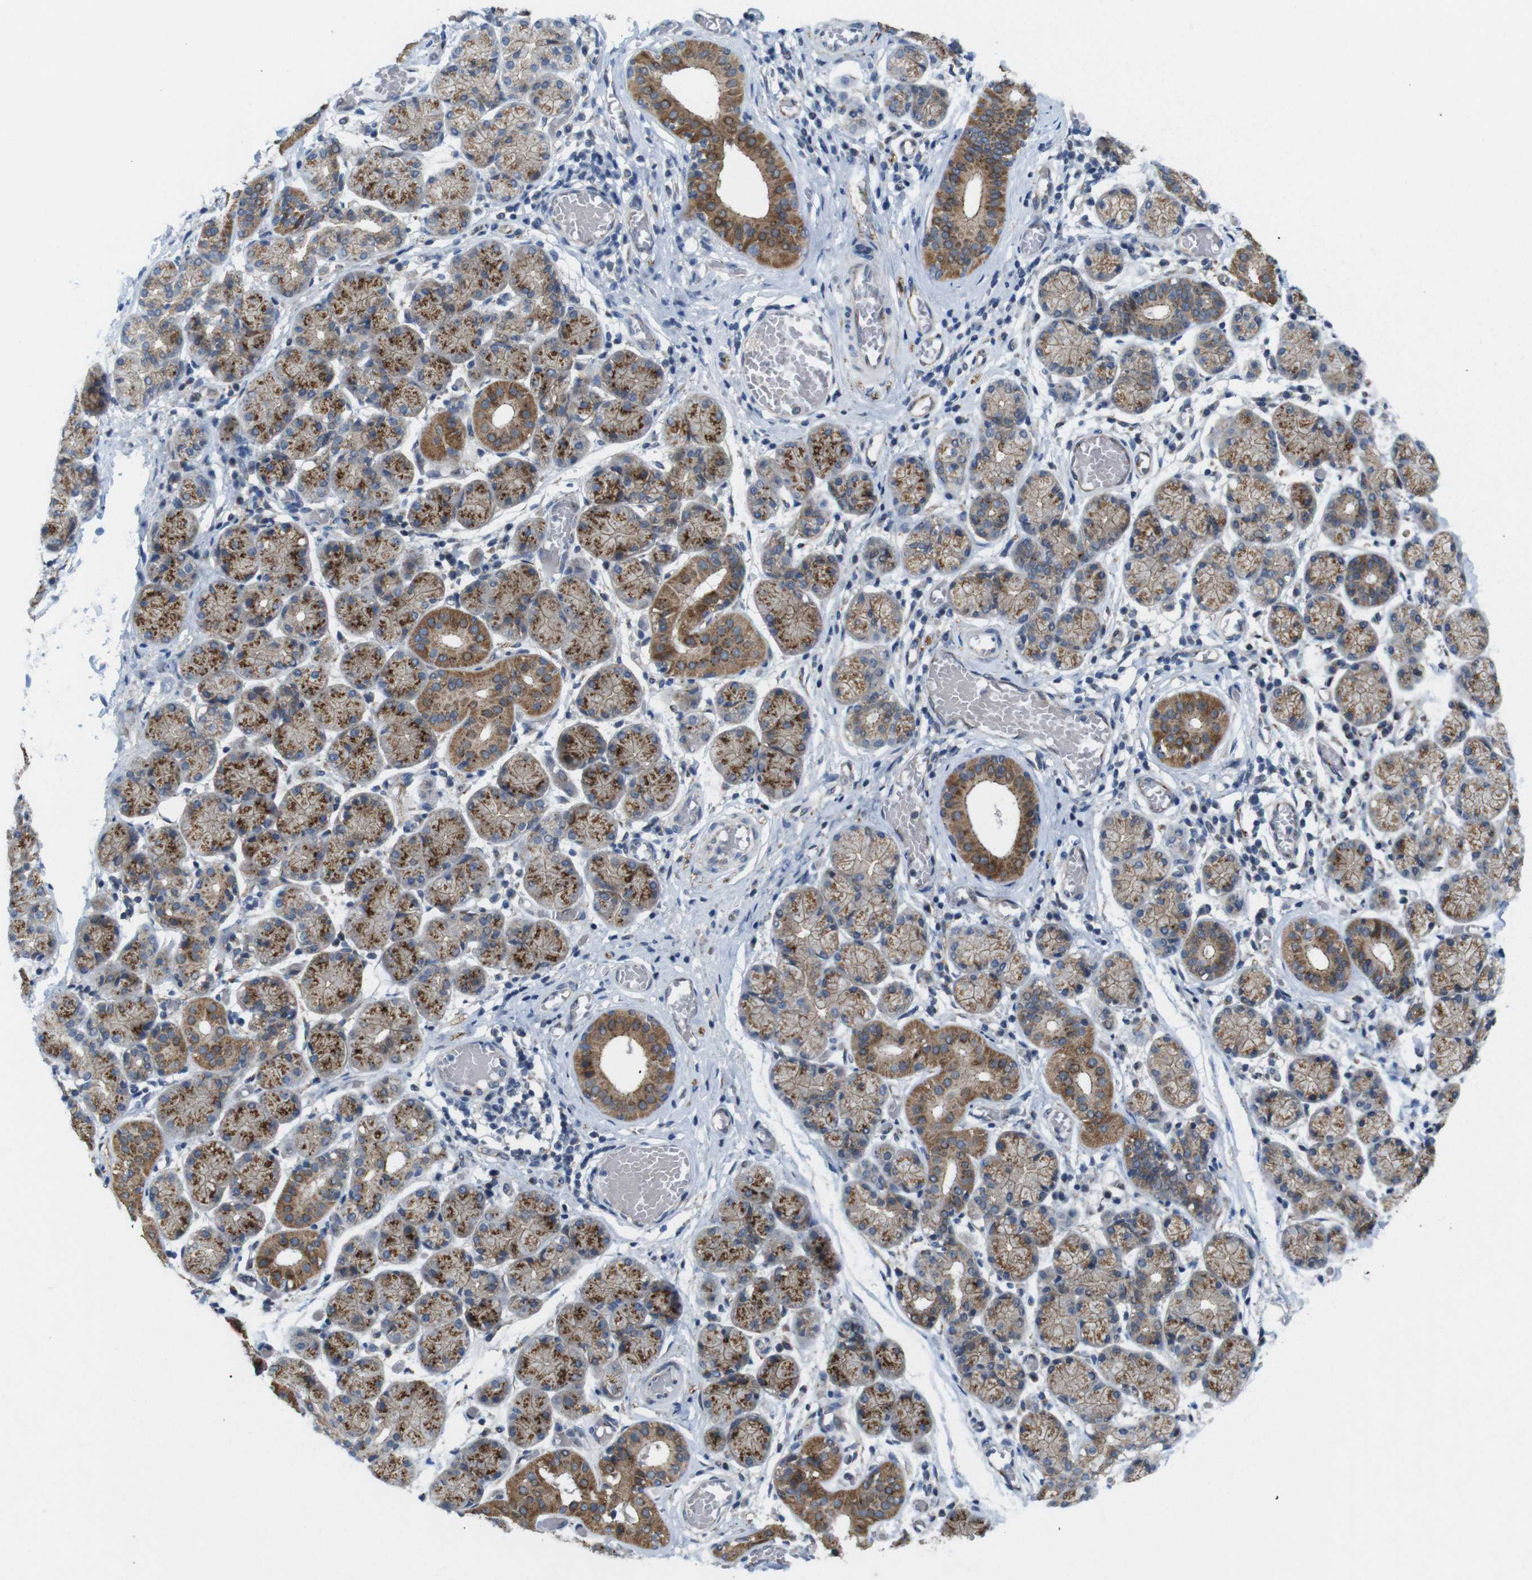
{"staining": {"intensity": "moderate", "quantity": ">75%", "location": "cytoplasmic/membranous"}, "tissue": "salivary gland", "cell_type": "Glandular cells", "image_type": "normal", "snomed": [{"axis": "morphology", "description": "Normal tissue, NOS"}, {"axis": "topography", "description": "Salivary gland"}], "caption": "A histopathology image of salivary gland stained for a protein exhibits moderate cytoplasmic/membranous brown staining in glandular cells. The staining is performed using DAB (3,3'-diaminobenzidine) brown chromogen to label protein expression. The nuclei are counter-stained blue using hematoxylin.", "gene": "EFCAB14", "patient": {"sex": "female", "age": 24}}